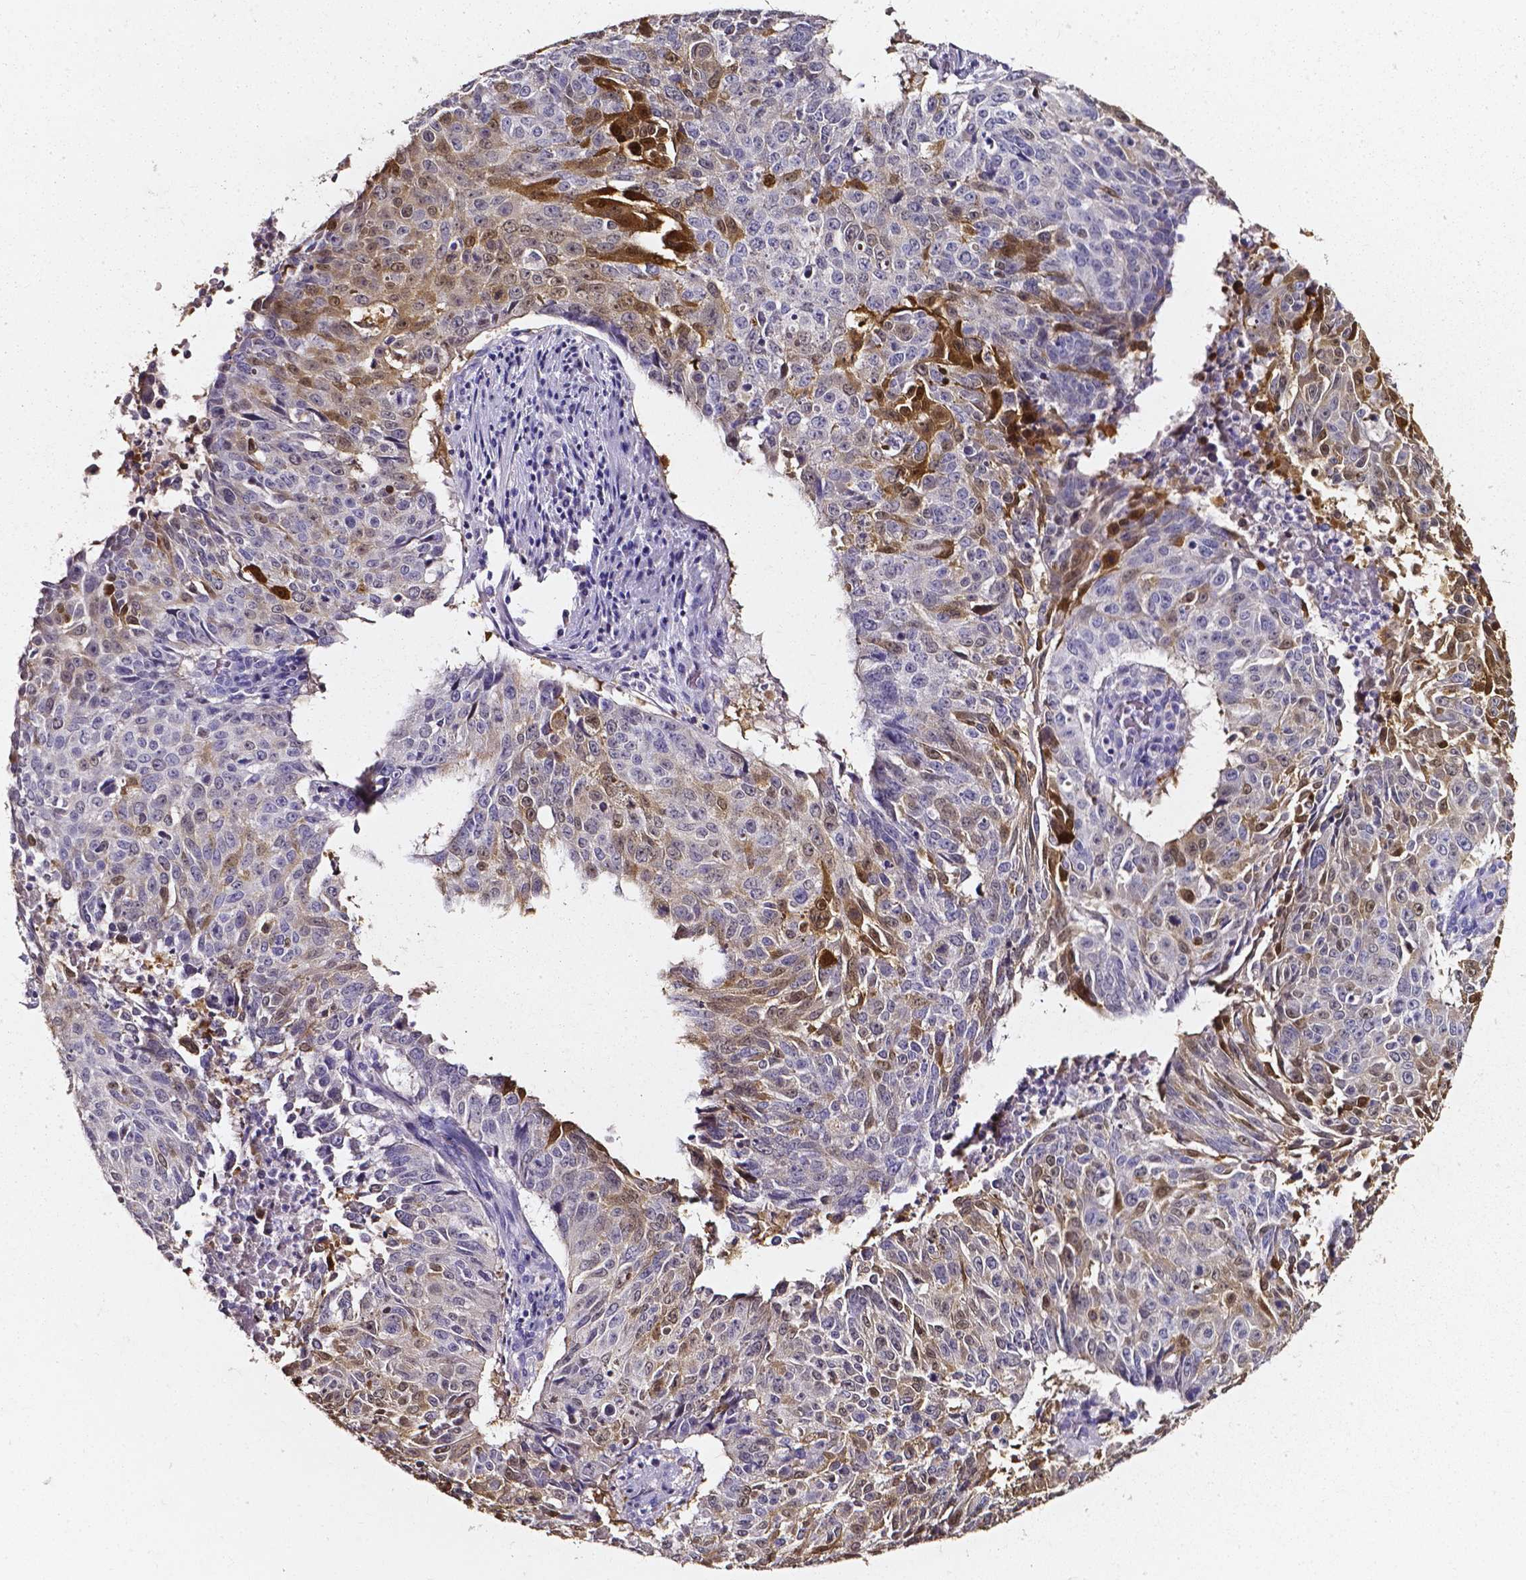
{"staining": {"intensity": "moderate", "quantity": "<25%", "location": "cytoplasmic/membranous,nuclear"}, "tissue": "lung cancer", "cell_type": "Tumor cells", "image_type": "cancer", "snomed": [{"axis": "morphology", "description": "Normal tissue, NOS"}, {"axis": "morphology", "description": "Squamous cell carcinoma, NOS"}, {"axis": "topography", "description": "Bronchus"}, {"axis": "topography", "description": "Lung"}], "caption": "High-magnification brightfield microscopy of lung squamous cell carcinoma stained with DAB (brown) and counterstained with hematoxylin (blue). tumor cells exhibit moderate cytoplasmic/membranous and nuclear positivity is appreciated in about<25% of cells.", "gene": "AKR1B10", "patient": {"sex": "male", "age": 64}}